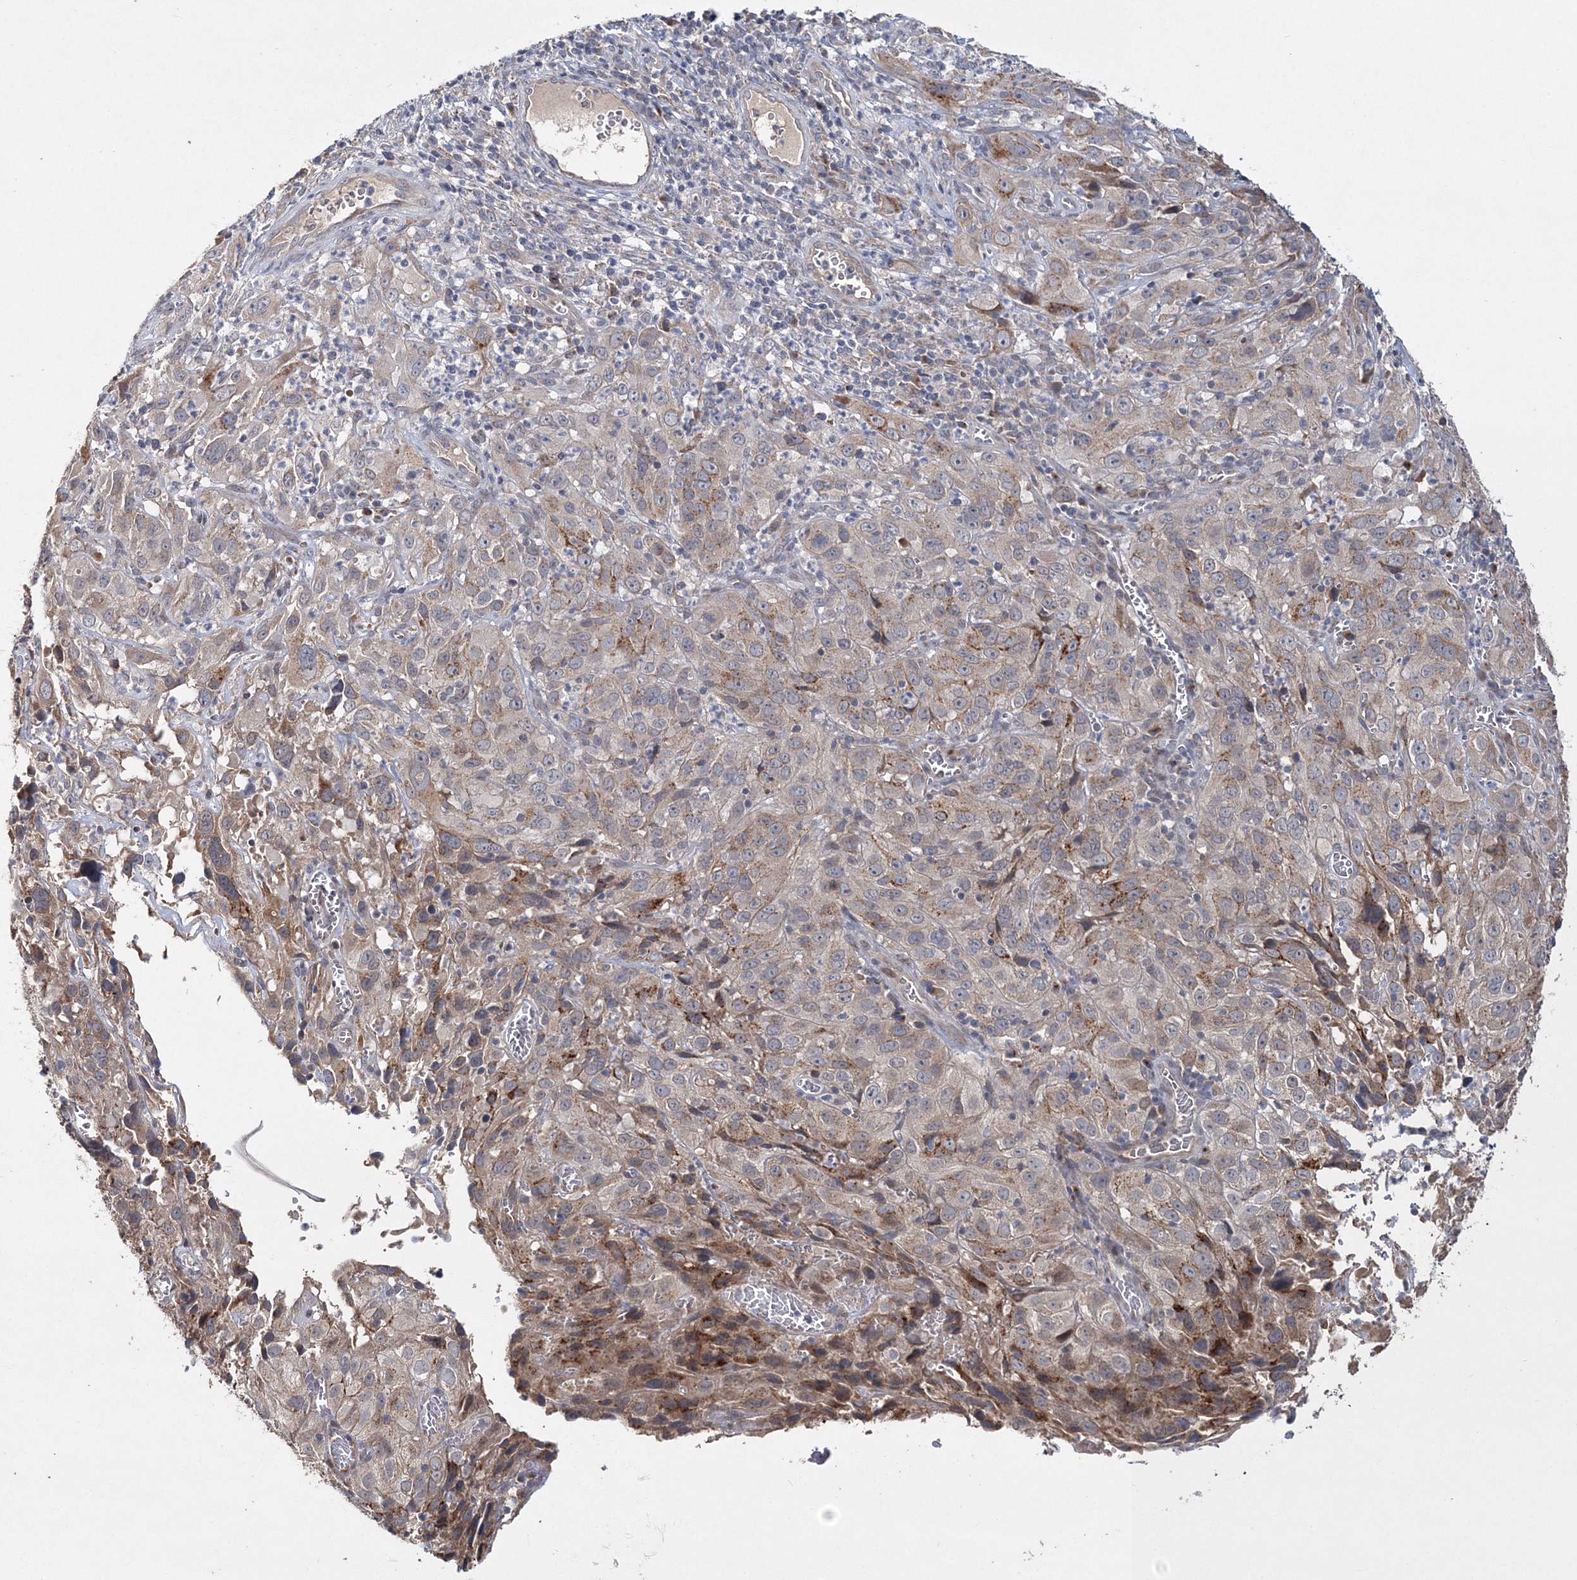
{"staining": {"intensity": "weak", "quantity": "<25%", "location": "cytoplasmic/membranous"}, "tissue": "cervical cancer", "cell_type": "Tumor cells", "image_type": "cancer", "snomed": [{"axis": "morphology", "description": "Squamous cell carcinoma, NOS"}, {"axis": "topography", "description": "Cervix"}], "caption": "An IHC micrograph of cervical squamous cell carcinoma is shown. There is no staining in tumor cells of cervical squamous cell carcinoma.", "gene": "GJB5", "patient": {"sex": "female", "age": 32}}